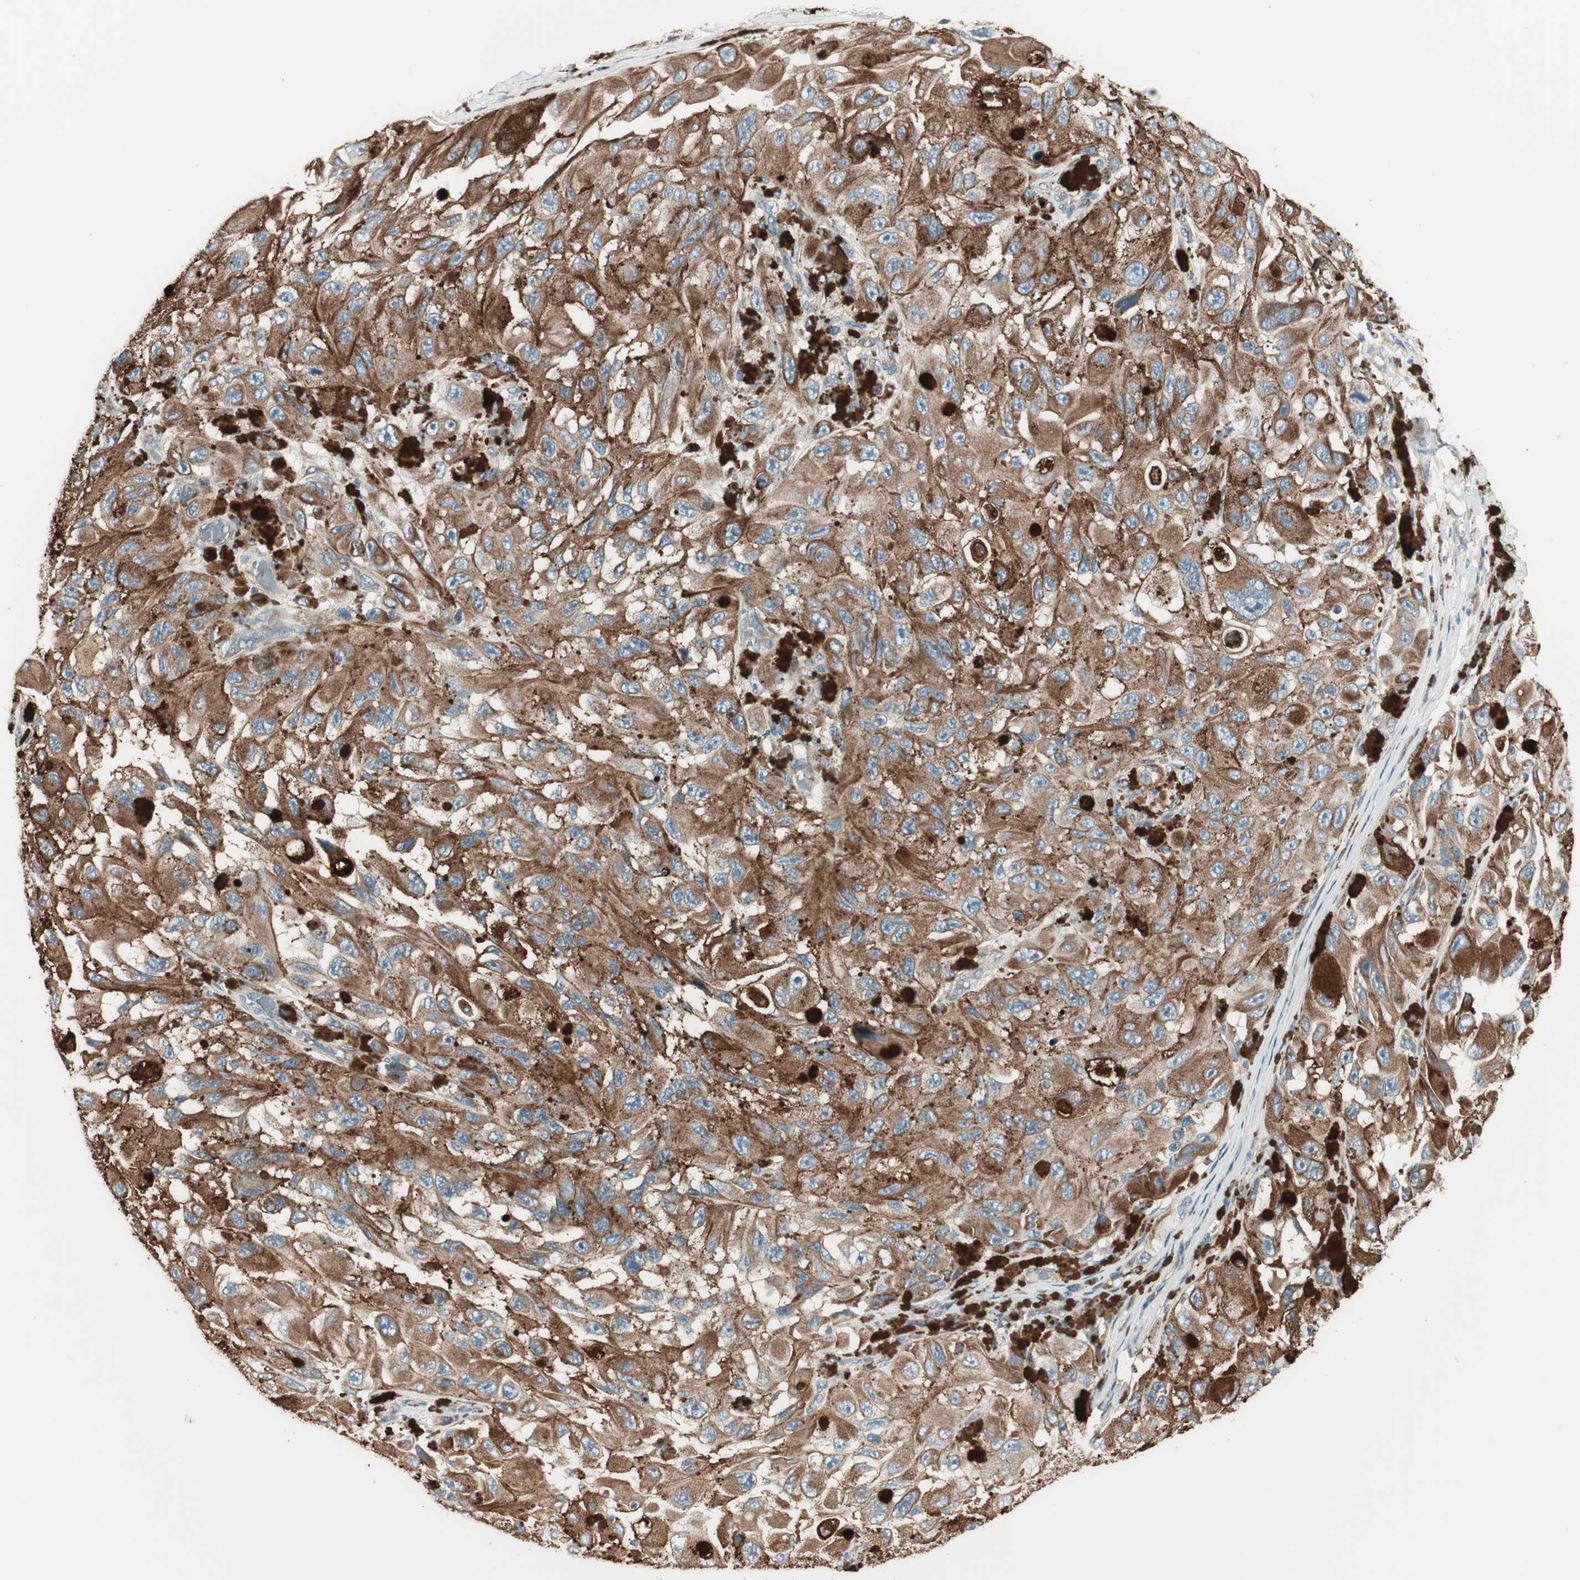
{"staining": {"intensity": "moderate", "quantity": ">75%", "location": "cytoplasmic/membranous"}, "tissue": "melanoma", "cell_type": "Tumor cells", "image_type": "cancer", "snomed": [{"axis": "morphology", "description": "Malignant melanoma, NOS"}, {"axis": "topography", "description": "Skin"}], "caption": "The micrograph demonstrates immunohistochemical staining of malignant melanoma. There is moderate cytoplasmic/membranous staining is seen in approximately >75% of tumor cells.", "gene": "SRCIN1", "patient": {"sex": "female", "age": 73}}